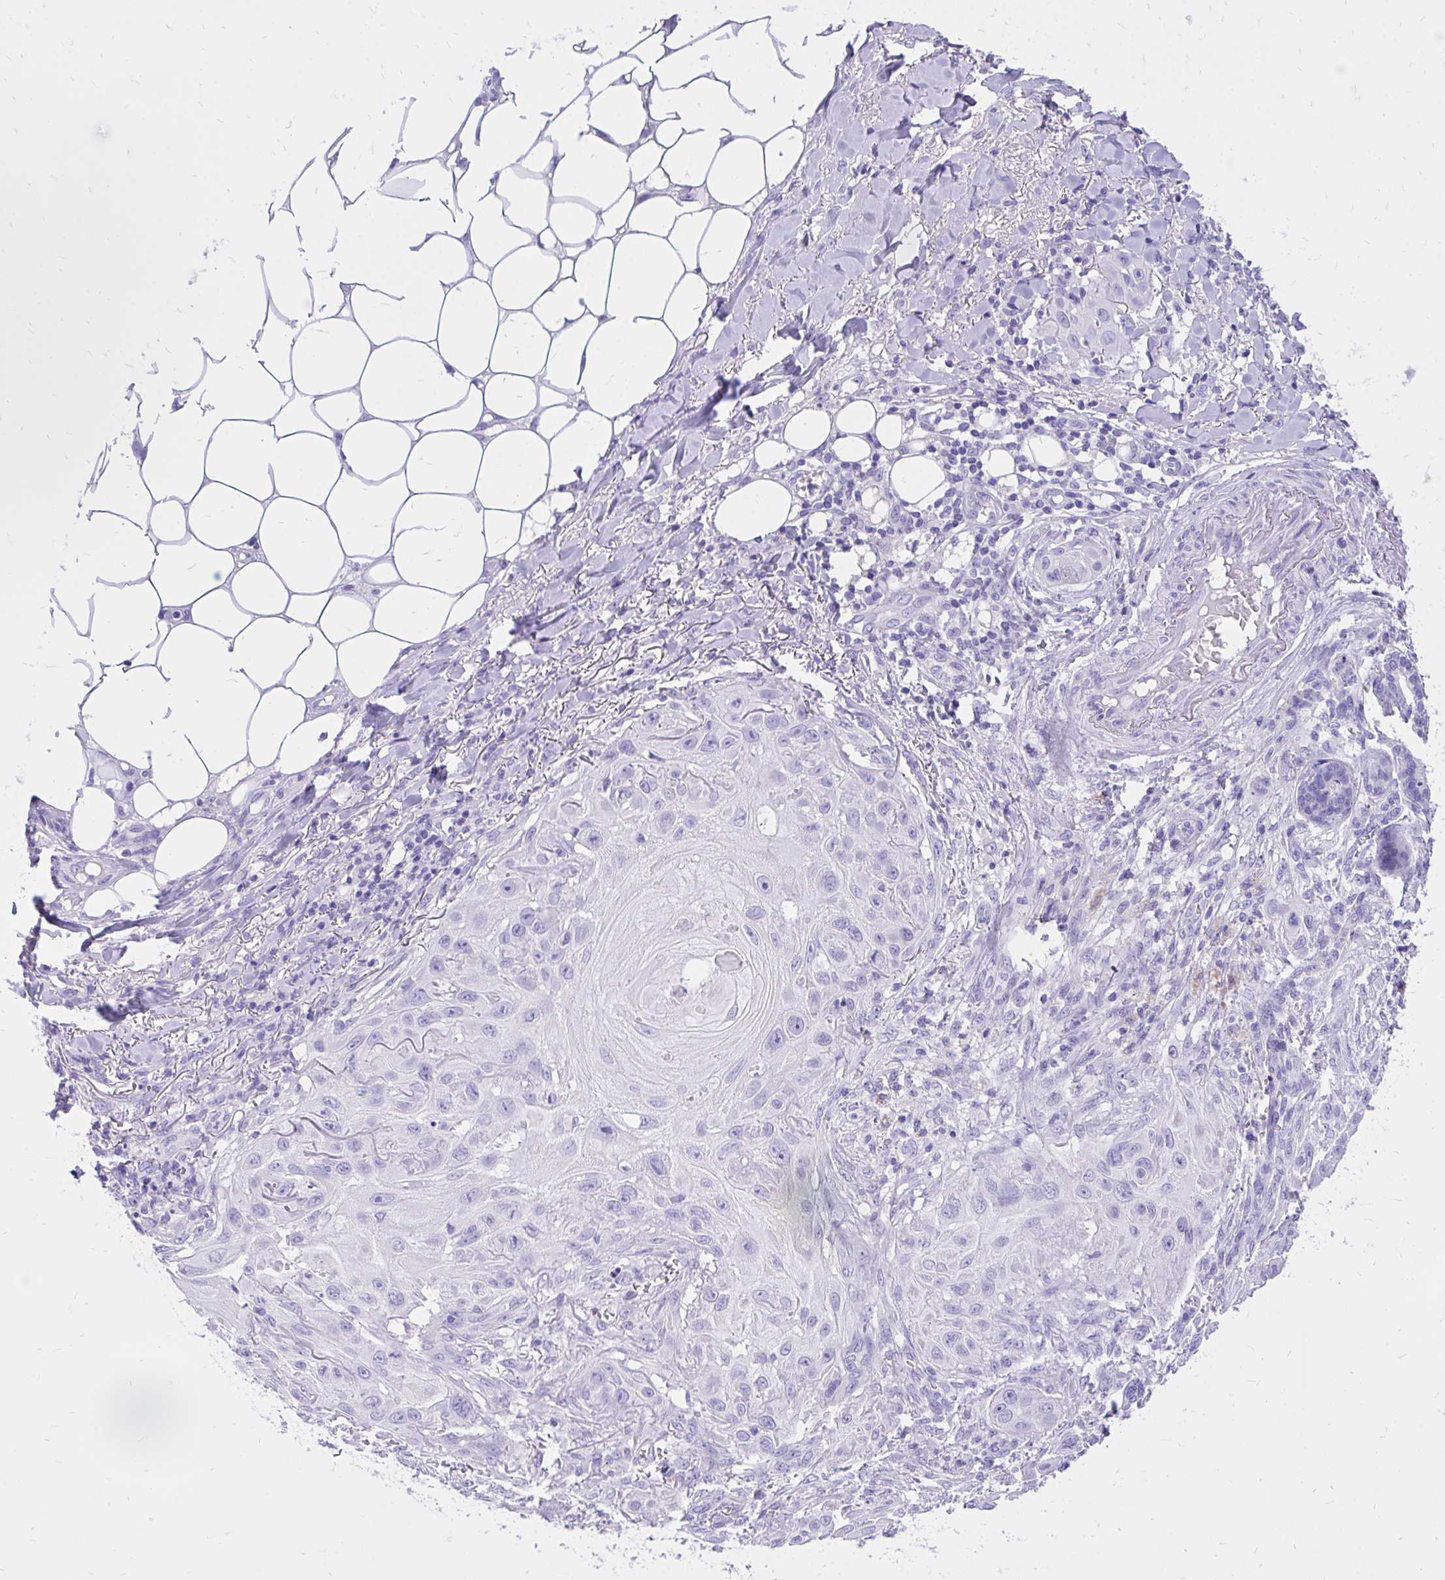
{"staining": {"intensity": "negative", "quantity": "none", "location": "none"}, "tissue": "skin cancer", "cell_type": "Tumor cells", "image_type": "cancer", "snomed": [{"axis": "morphology", "description": "Squamous cell carcinoma, NOS"}, {"axis": "topography", "description": "Skin"}], "caption": "Immunohistochemistry (IHC) histopathology image of neoplastic tissue: skin cancer stained with DAB exhibits no significant protein staining in tumor cells. (Stains: DAB (3,3'-diaminobenzidine) immunohistochemistry with hematoxylin counter stain, Microscopy: brightfield microscopy at high magnification).", "gene": "MON1A", "patient": {"sex": "female", "age": 91}}